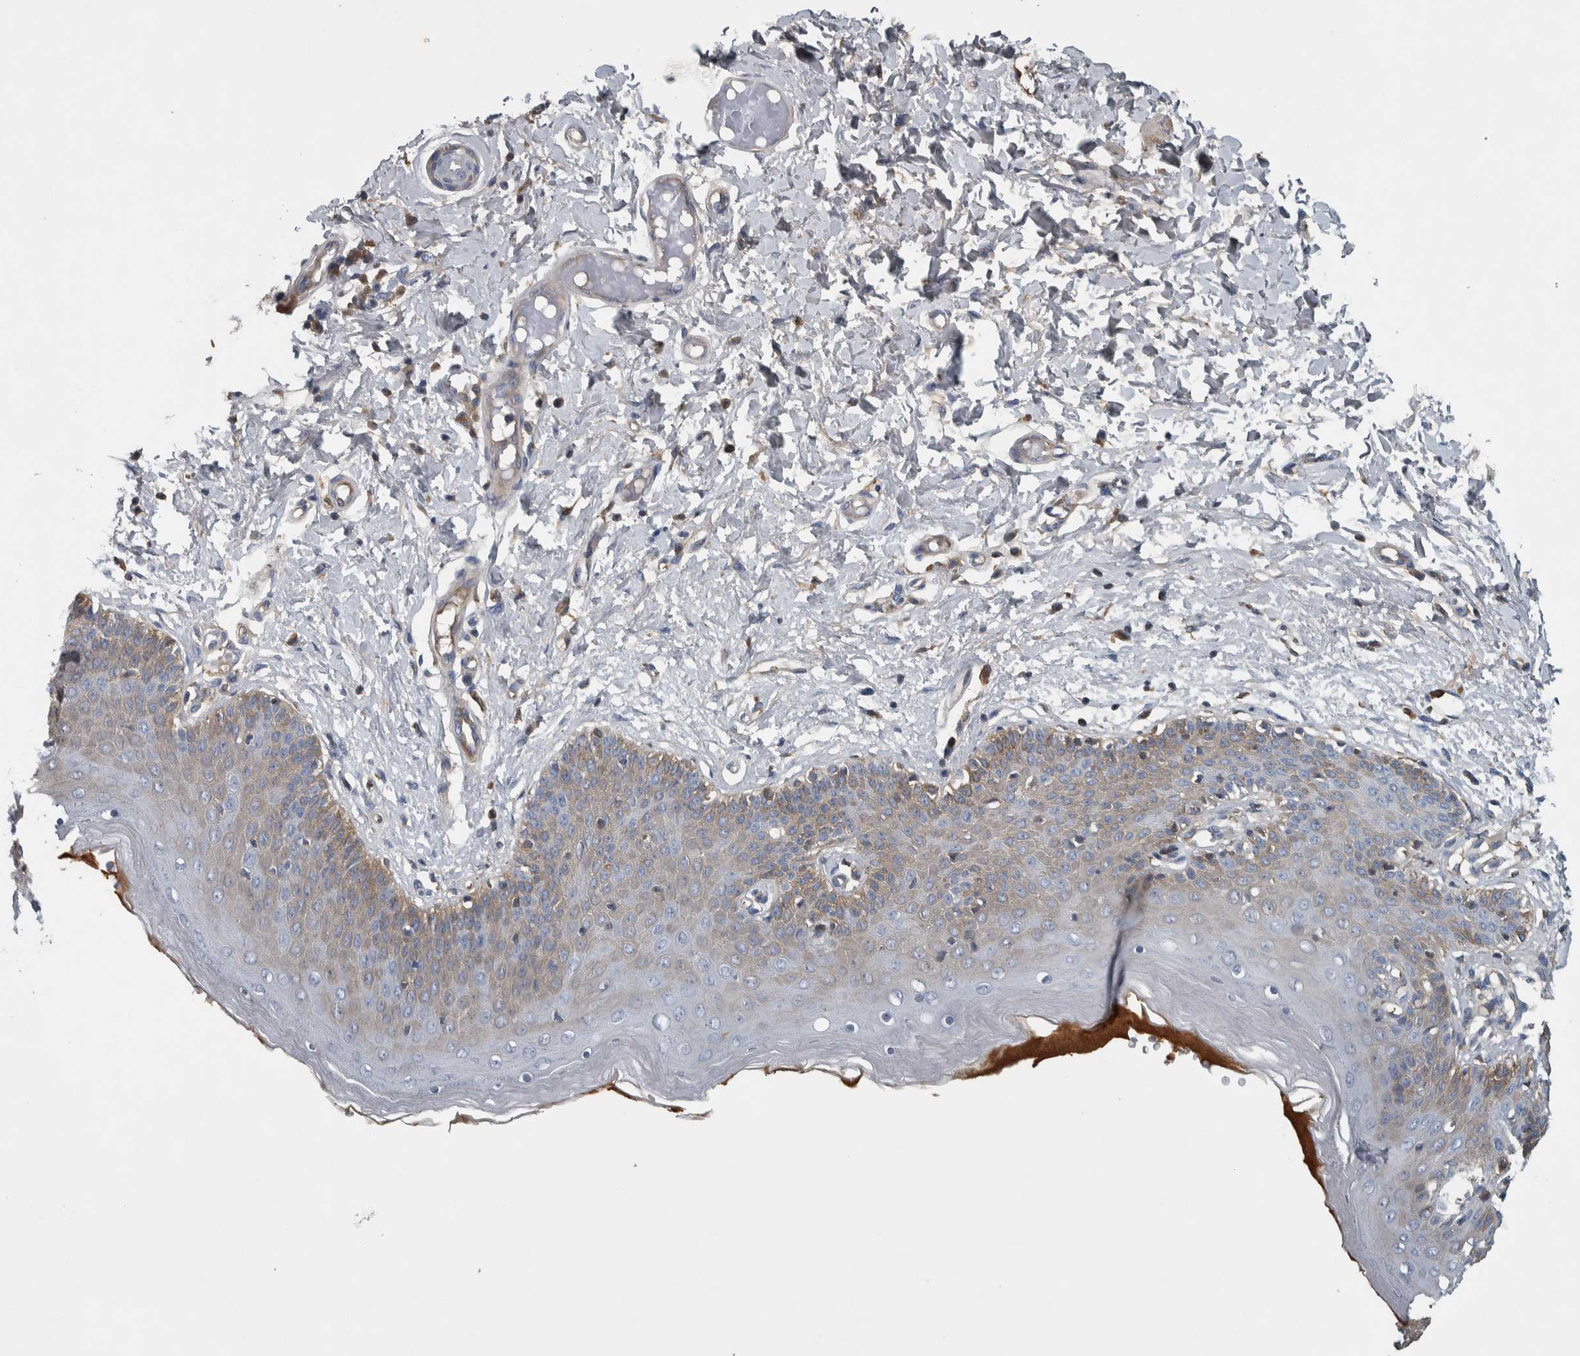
{"staining": {"intensity": "moderate", "quantity": "25%-75%", "location": "cytoplasmic/membranous"}, "tissue": "skin", "cell_type": "Epidermal cells", "image_type": "normal", "snomed": [{"axis": "morphology", "description": "Normal tissue, NOS"}, {"axis": "topography", "description": "Vulva"}], "caption": "A high-resolution photomicrograph shows IHC staining of unremarkable skin, which demonstrates moderate cytoplasmic/membranous positivity in approximately 25%-75% of epidermal cells. The staining was performed using DAB, with brown indicating positive protein expression. Nuclei are stained blue with hematoxylin.", "gene": "SERPINC1", "patient": {"sex": "female", "age": 66}}